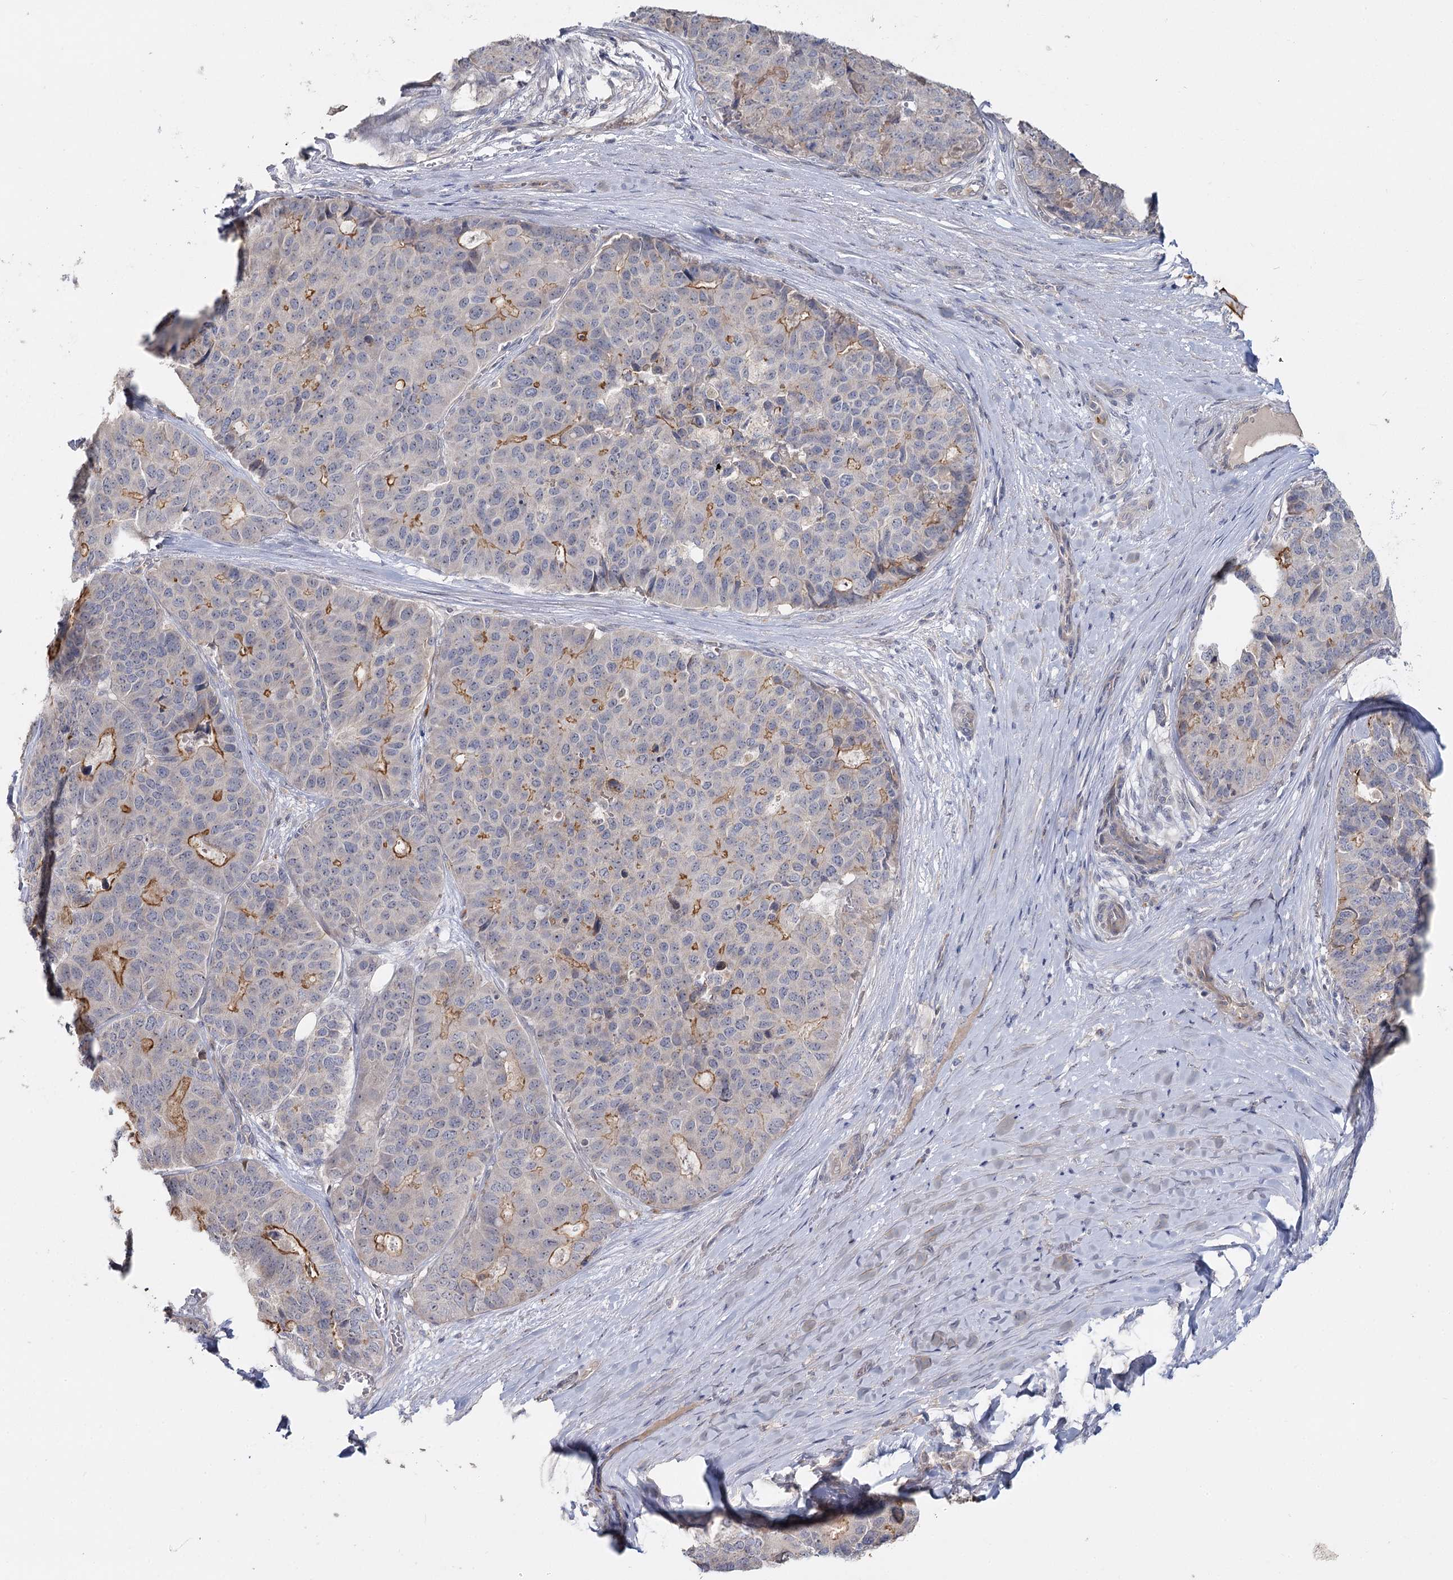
{"staining": {"intensity": "moderate", "quantity": "<25%", "location": "cytoplasmic/membranous"}, "tissue": "pancreatic cancer", "cell_type": "Tumor cells", "image_type": "cancer", "snomed": [{"axis": "morphology", "description": "Adenocarcinoma, NOS"}, {"axis": "topography", "description": "Pancreas"}], "caption": "Adenocarcinoma (pancreatic) was stained to show a protein in brown. There is low levels of moderate cytoplasmic/membranous staining in approximately <25% of tumor cells. The staining was performed using DAB (3,3'-diaminobenzidine), with brown indicating positive protein expression. Nuclei are stained blue with hematoxylin.", "gene": "ANGPTL5", "patient": {"sex": "male", "age": 50}}